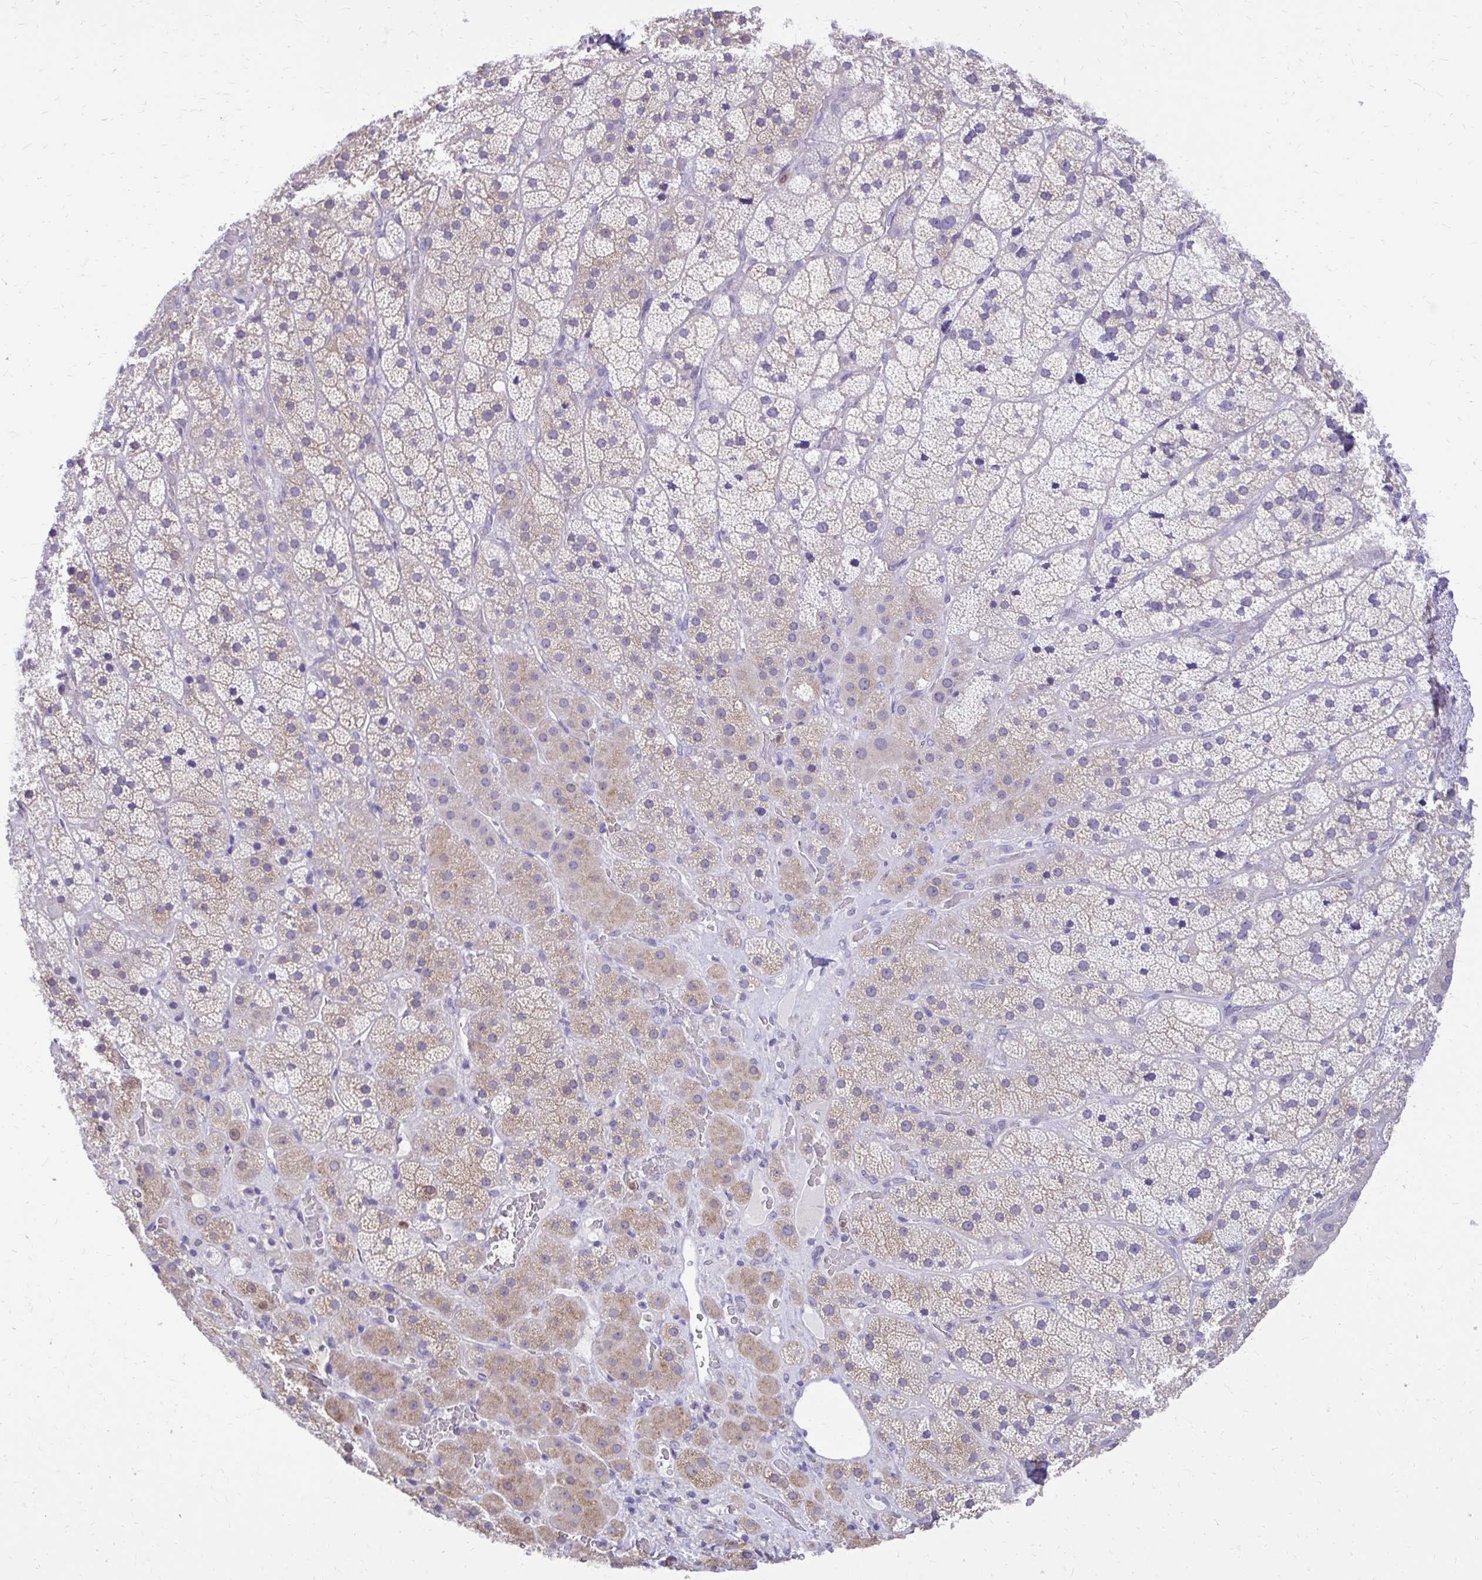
{"staining": {"intensity": "weak", "quantity": "25%-75%", "location": "cytoplasmic/membranous"}, "tissue": "adrenal gland", "cell_type": "Glandular cells", "image_type": "normal", "snomed": [{"axis": "morphology", "description": "Normal tissue, NOS"}, {"axis": "topography", "description": "Adrenal gland"}], "caption": "DAB (3,3'-diaminobenzidine) immunohistochemical staining of unremarkable adrenal gland shows weak cytoplasmic/membranous protein positivity in about 25%-75% of glandular cells. (Stains: DAB in brown, nuclei in blue, Microscopy: brightfield microscopy at high magnification).", "gene": "CAT", "patient": {"sex": "male", "age": 57}}